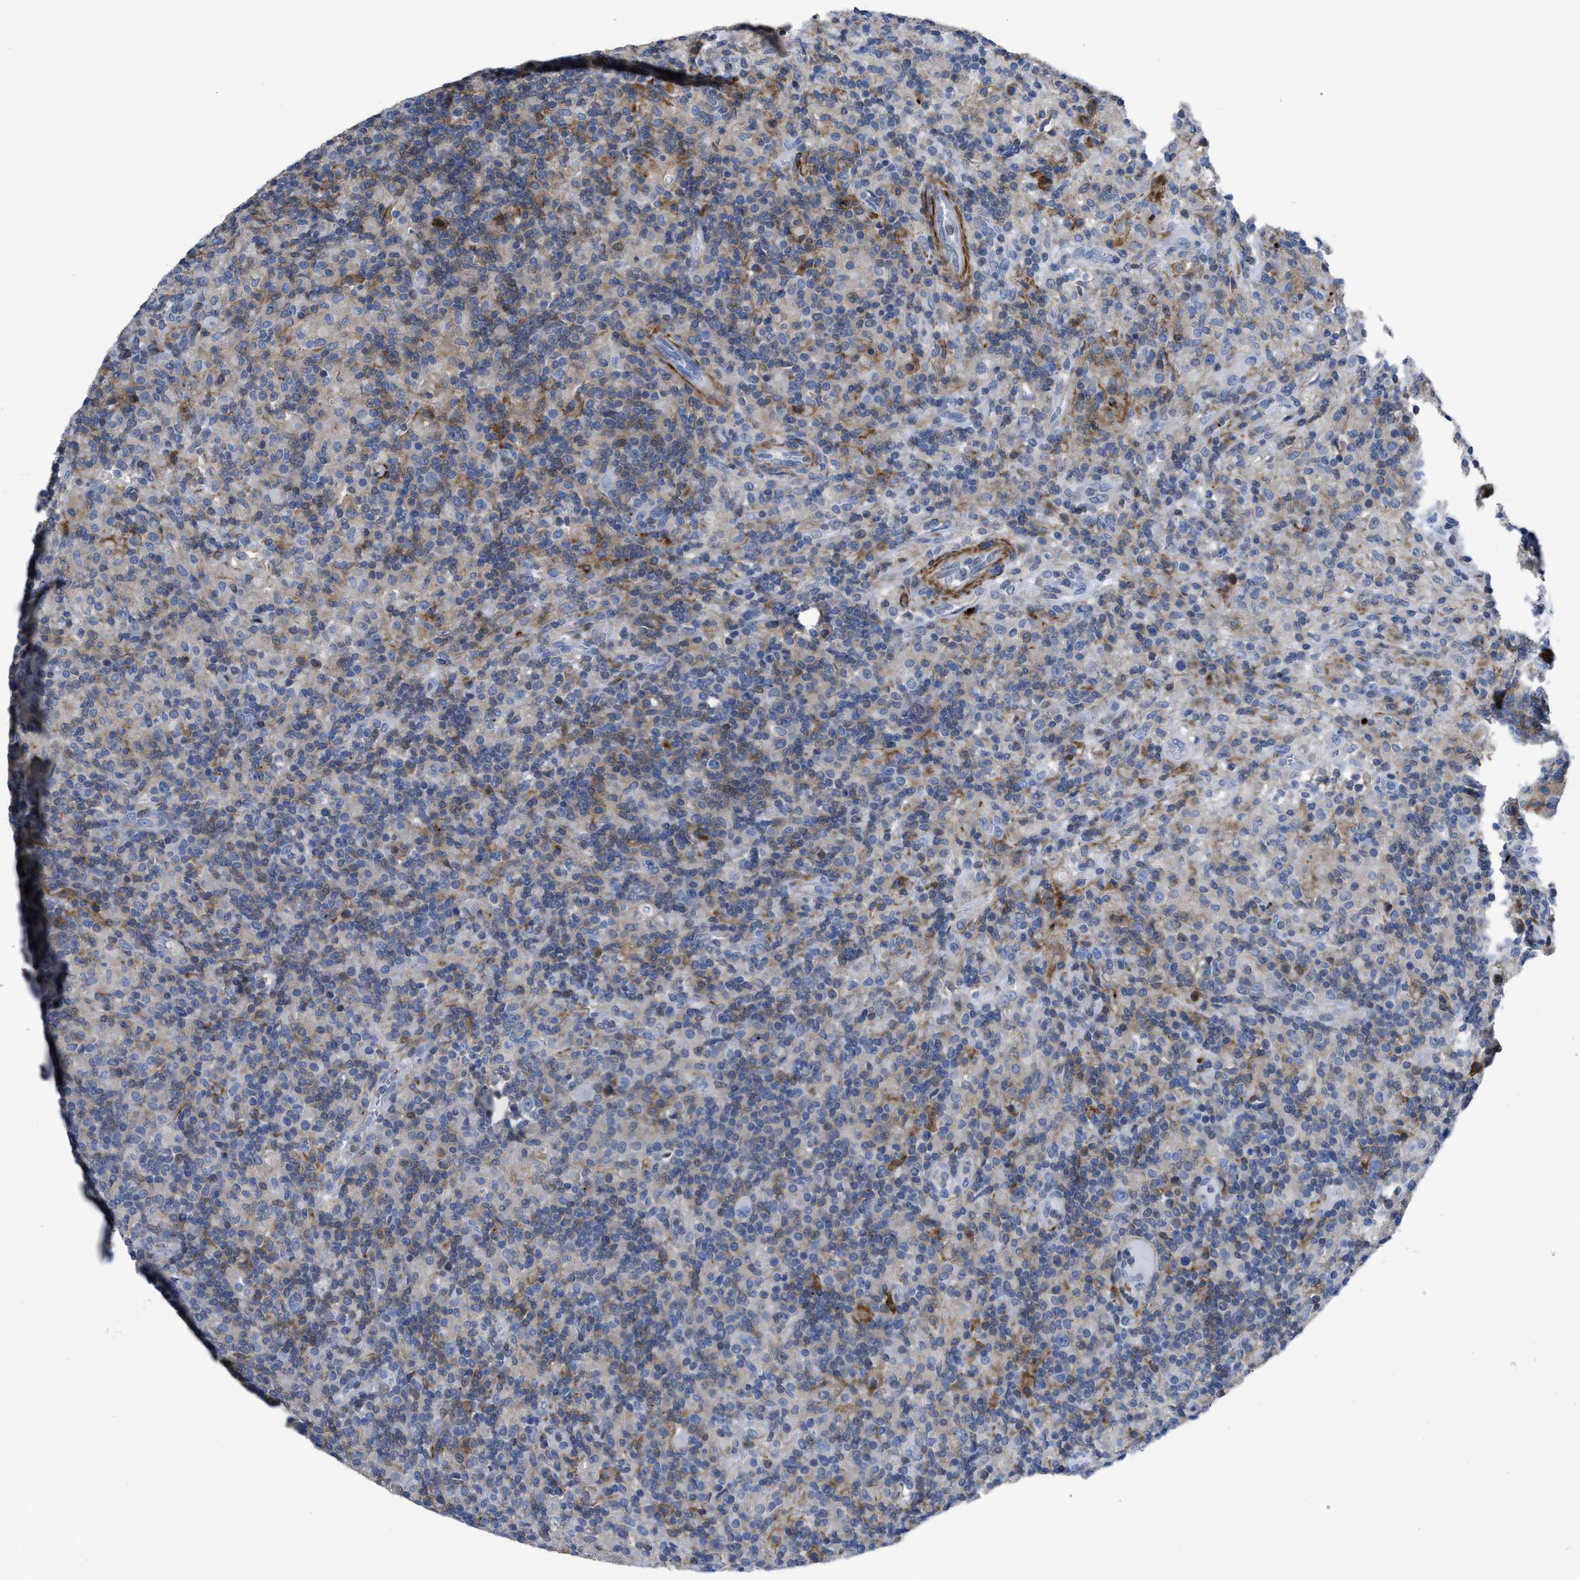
{"staining": {"intensity": "negative", "quantity": "none", "location": "none"}, "tissue": "lymphoma", "cell_type": "Tumor cells", "image_type": "cancer", "snomed": [{"axis": "morphology", "description": "Hodgkin's disease, NOS"}, {"axis": "topography", "description": "Lymph node"}], "caption": "Tumor cells are negative for brown protein staining in lymphoma. (Stains: DAB immunohistochemistry (IHC) with hematoxylin counter stain, Microscopy: brightfield microscopy at high magnification).", "gene": "PRMT2", "patient": {"sex": "male", "age": 70}}